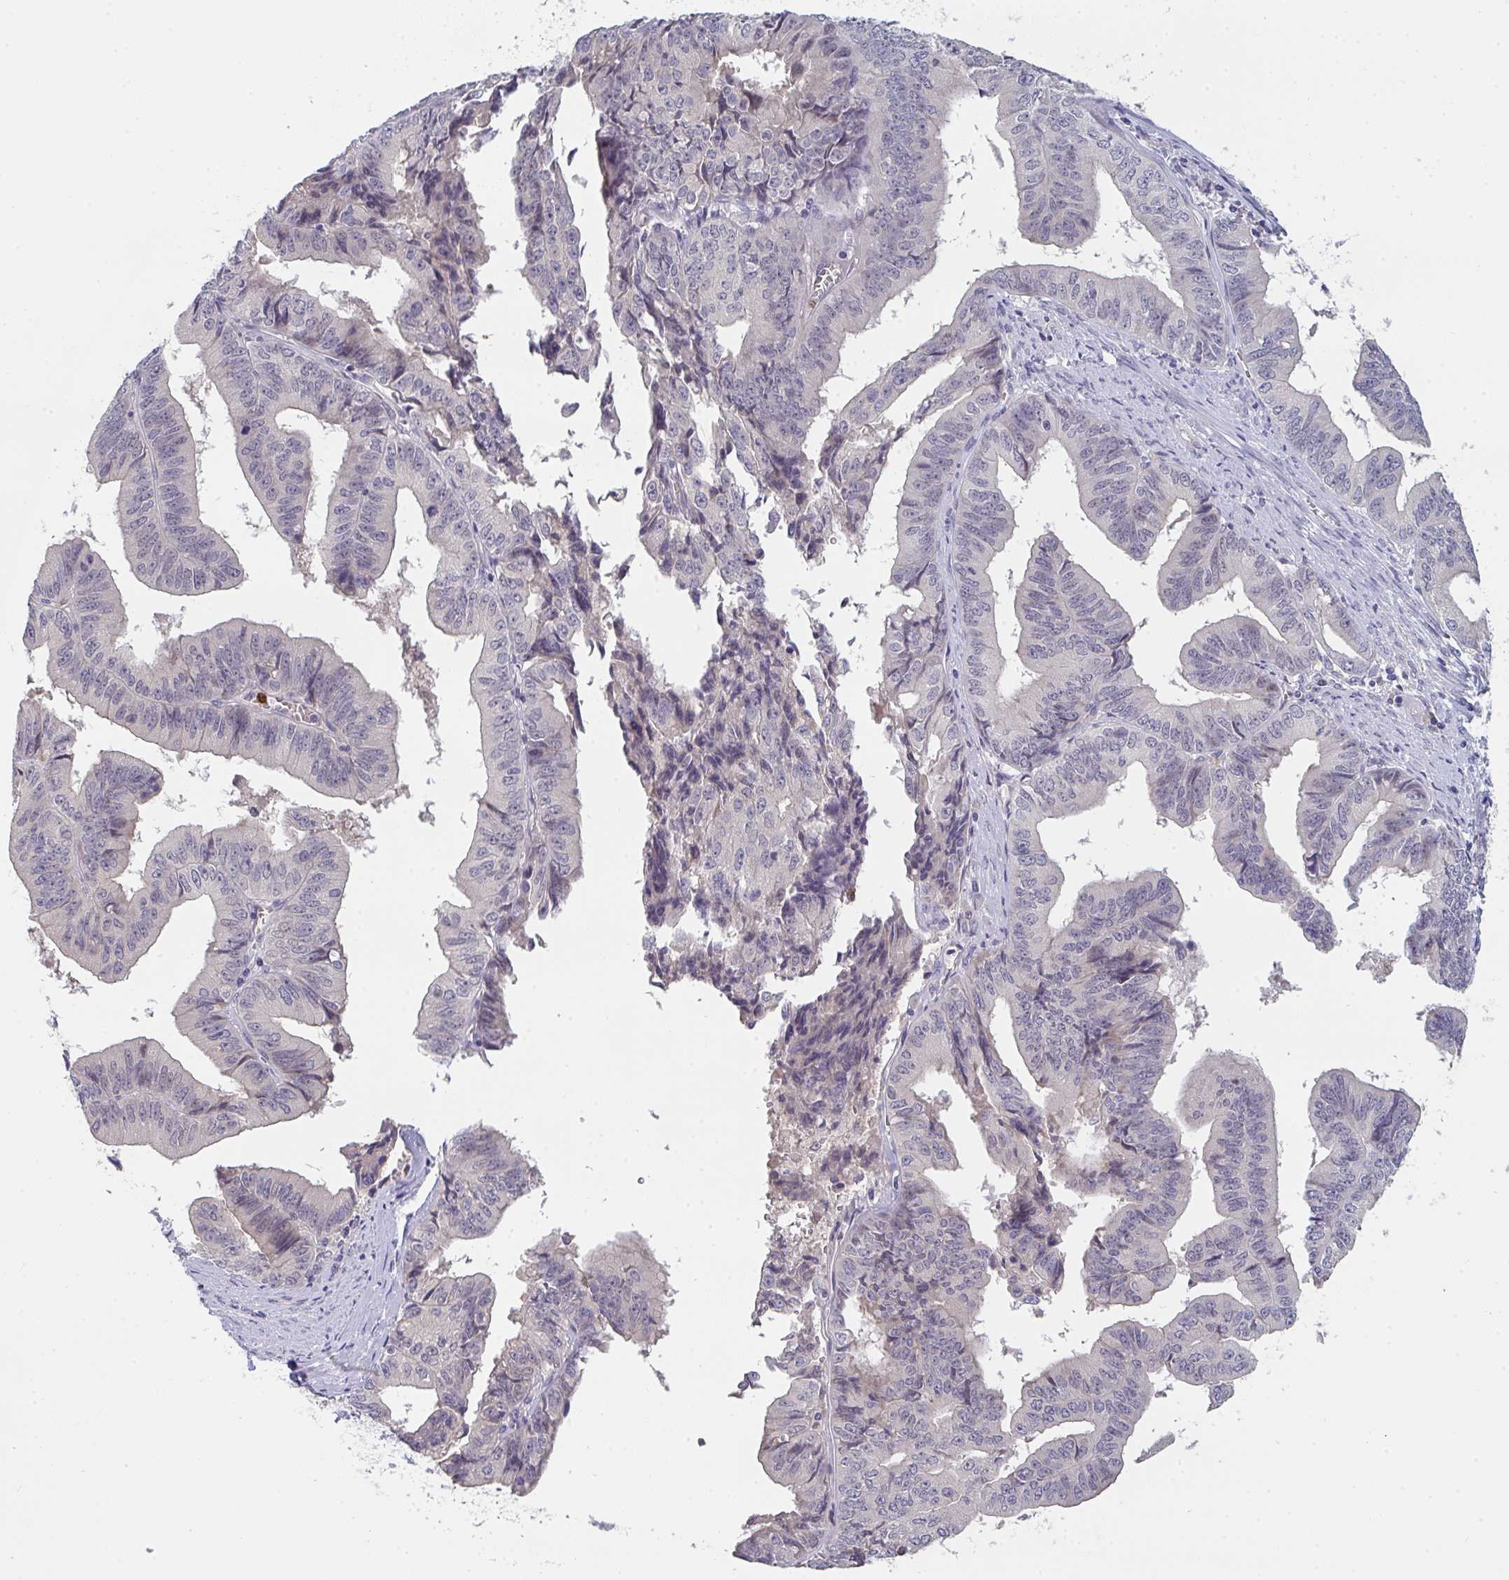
{"staining": {"intensity": "negative", "quantity": "none", "location": "none"}, "tissue": "endometrial cancer", "cell_type": "Tumor cells", "image_type": "cancer", "snomed": [{"axis": "morphology", "description": "Adenocarcinoma, NOS"}, {"axis": "topography", "description": "Endometrium"}], "caption": "IHC image of neoplastic tissue: adenocarcinoma (endometrial) stained with DAB reveals no significant protein expression in tumor cells.", "gene": "RIOK1", "patient": {"sex": "female", "age": 65}}